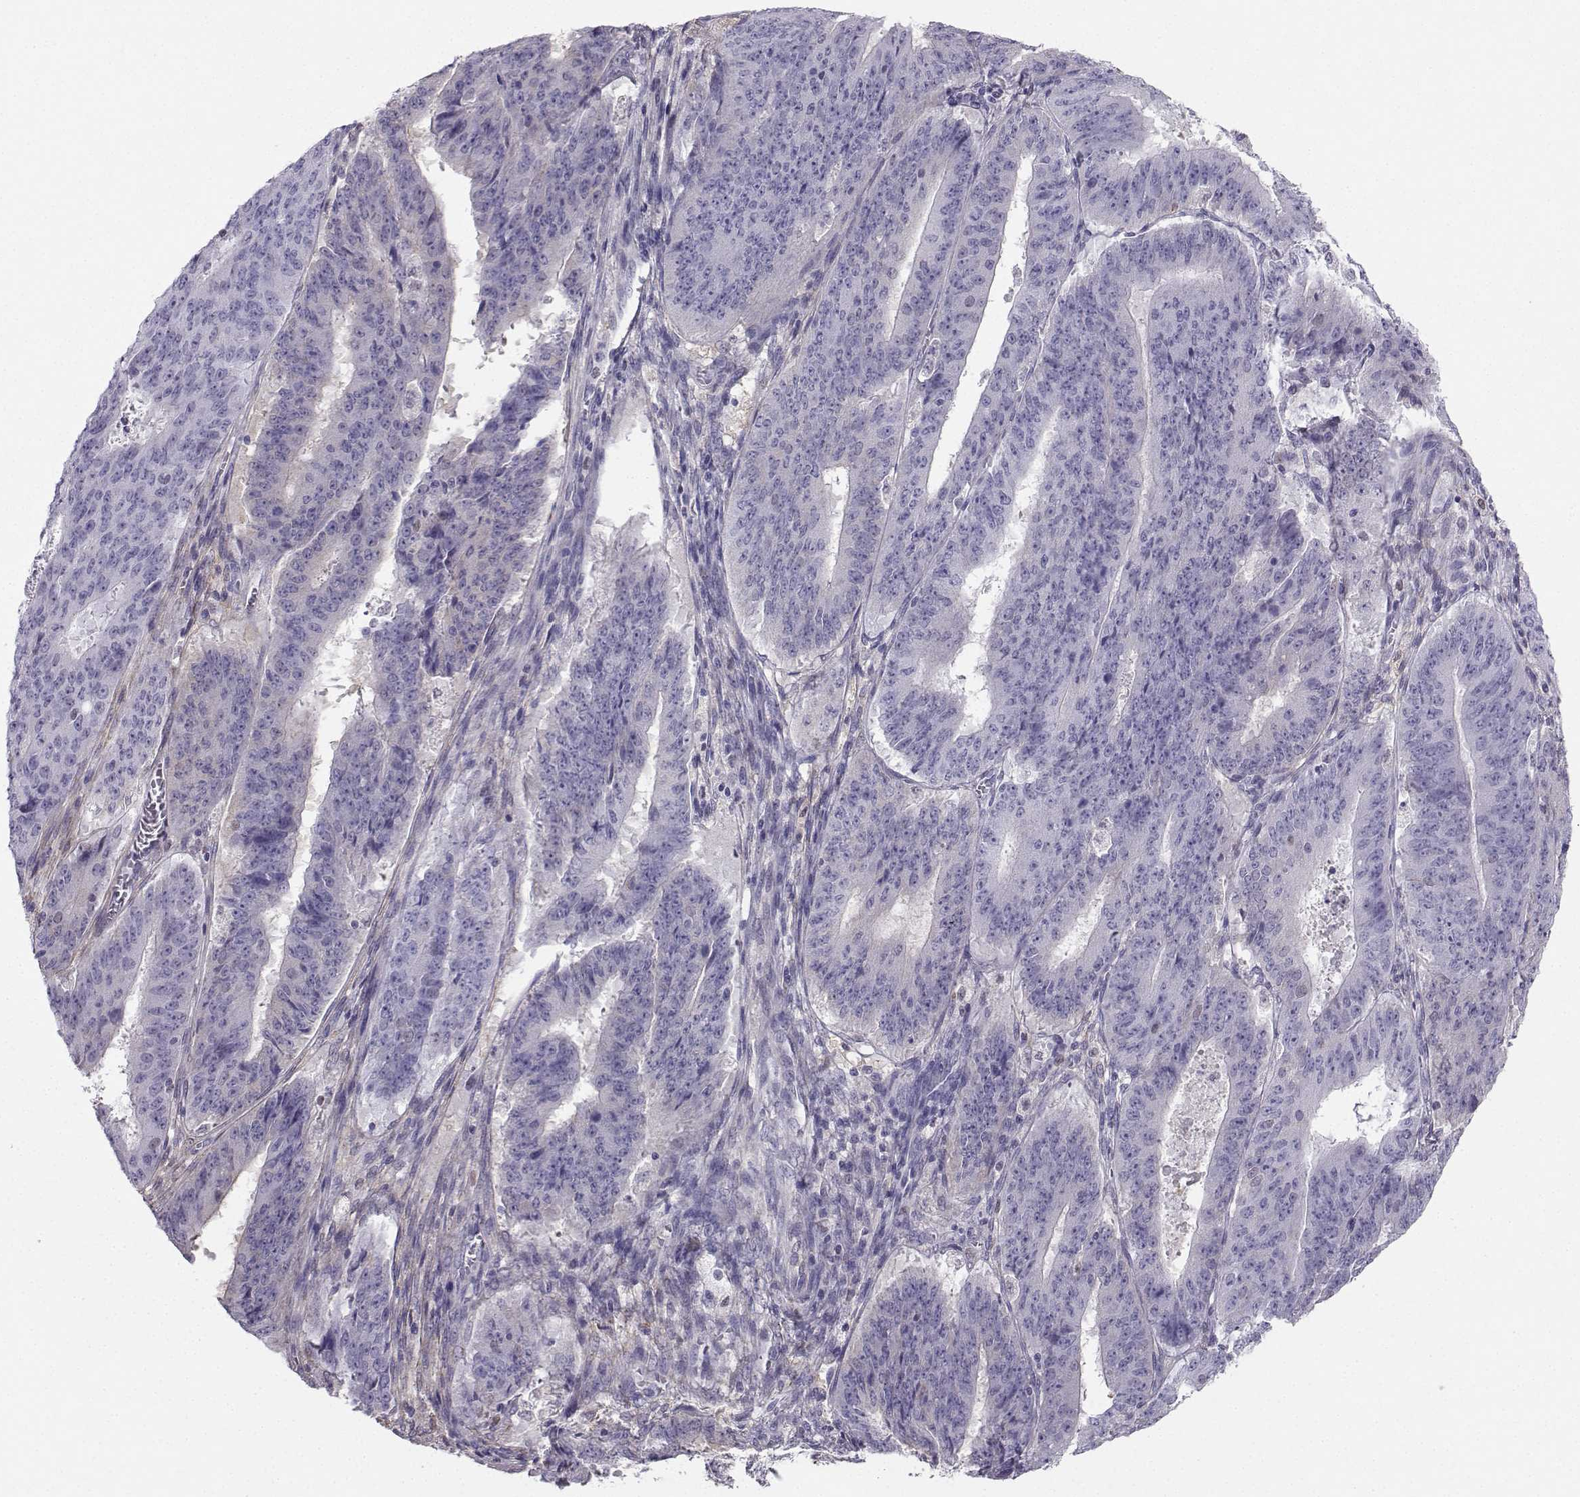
{"staining": {"intensity": "negative", "quantity": "none", "location": "none"}, "tissue": "ovarian cancer", "cell_type": "Tumor cells", "image_type": "cancer", "snomed": [{"axis": "morphology", "description": "Carcinoma, endometroid"}, {"axis": "topography", "description": "Ovary"}], "caption": "High power microscopy micrograph of an immunohistochemistry (IHC) micrograph of endometroid carcinoma (ovarian), revealing no significant staining in tumor cells. (Stains: DAB (3,3'-diaminobenzidine) immunohistochemistry with hematoxylin counter stain, Microscopy: brightfield microscopy at high magnification).", "gene": "DCLK3", "patient": {"sex": "female", "age": 42}}